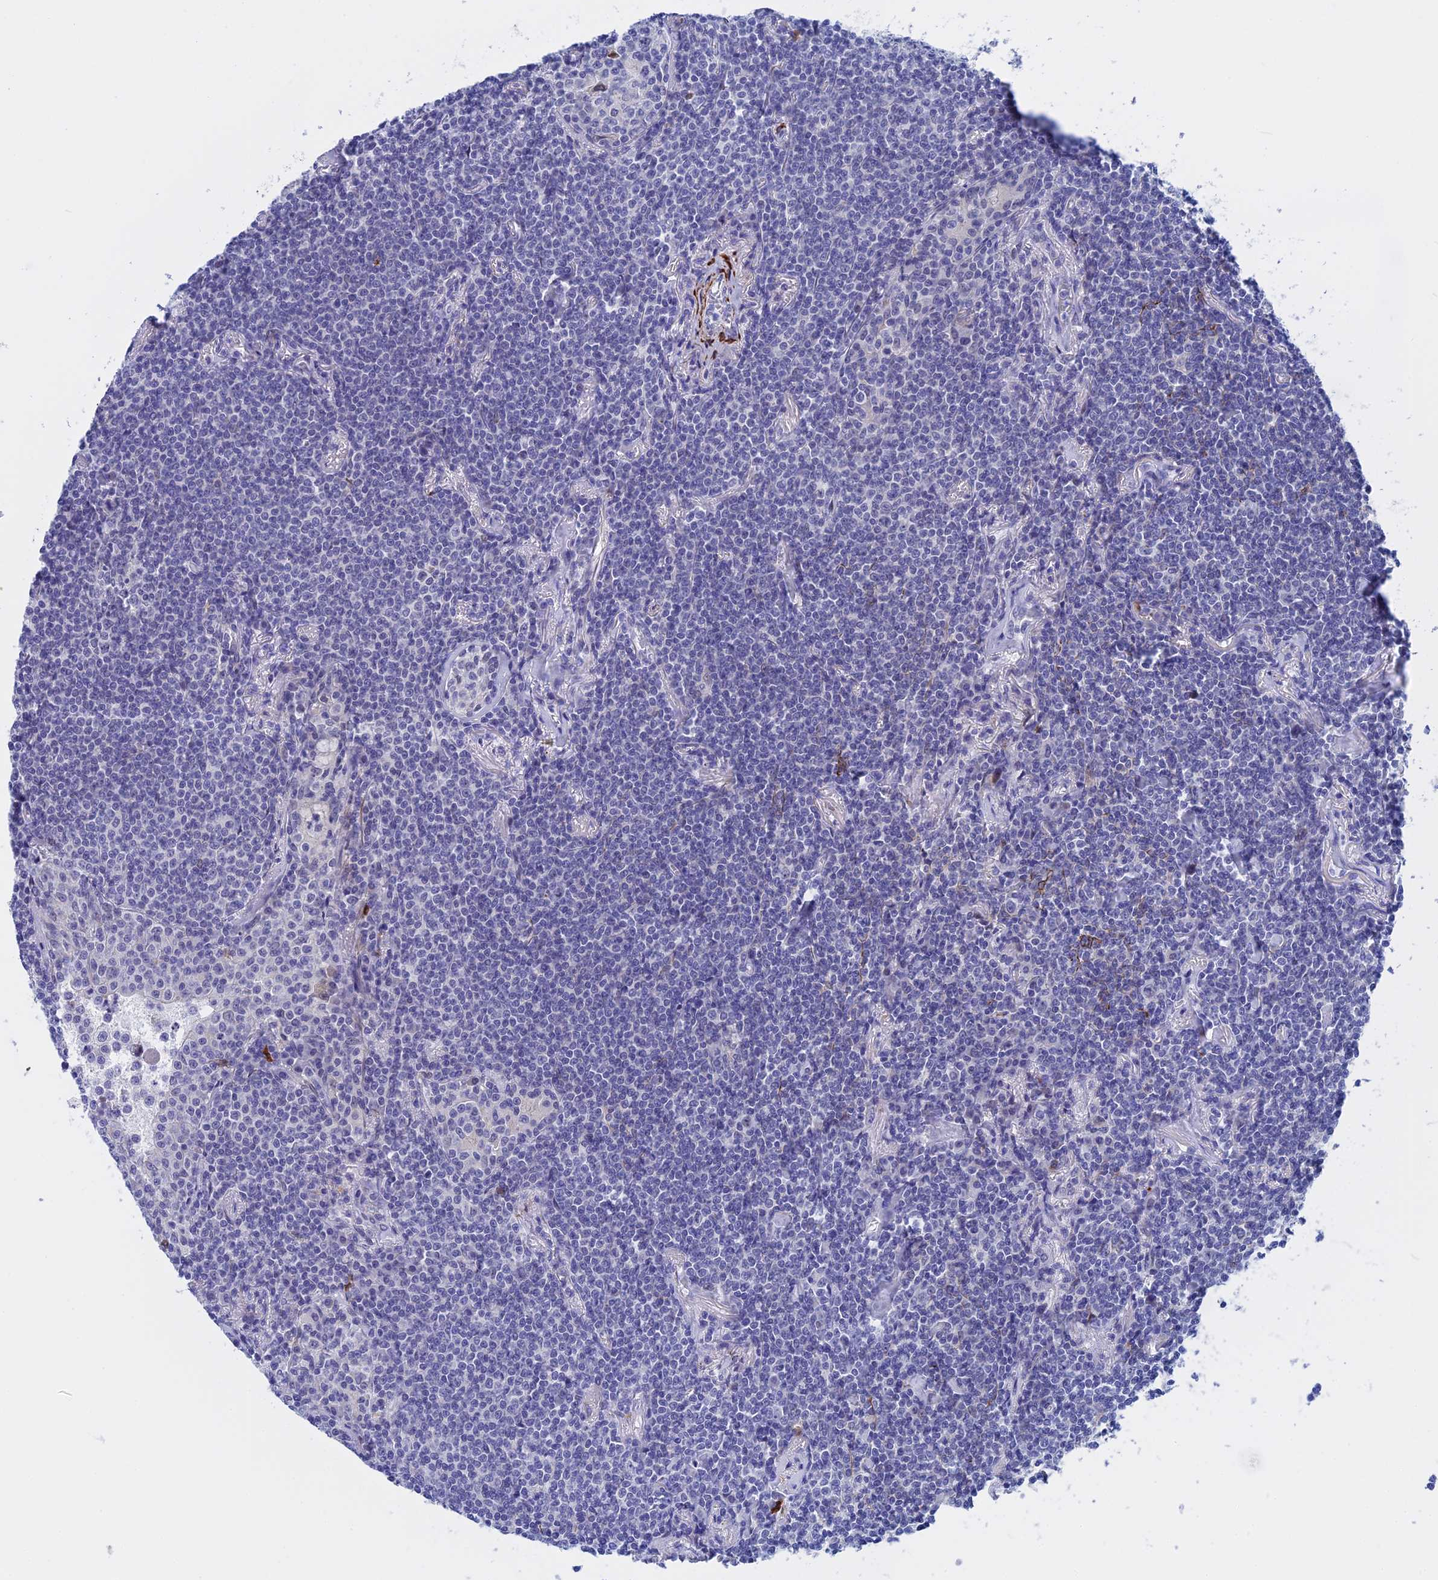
{"staining": {"intensity": "negative", "quantity": "none", "location": "none"}, "tissue": "lymphoma", "cell_type": "Tumor cells", "image_type": "cancer", "snomed": [{"axis": "morphology", "description": "Malignant lymphoma, non-Hodgkin's type, Low grade"}, {"axis": "topography", "description": "Lung"}], "caption": "Immunohistochemistry (IHC) micrograph of neoplastic tissue: lymphoma stained with DAB (3,3'-diaminobenzidine) reveals no significant protein expression in tumor cells.", "gene": "WDR83", "patient": {"sex": "female", "age": 71}}